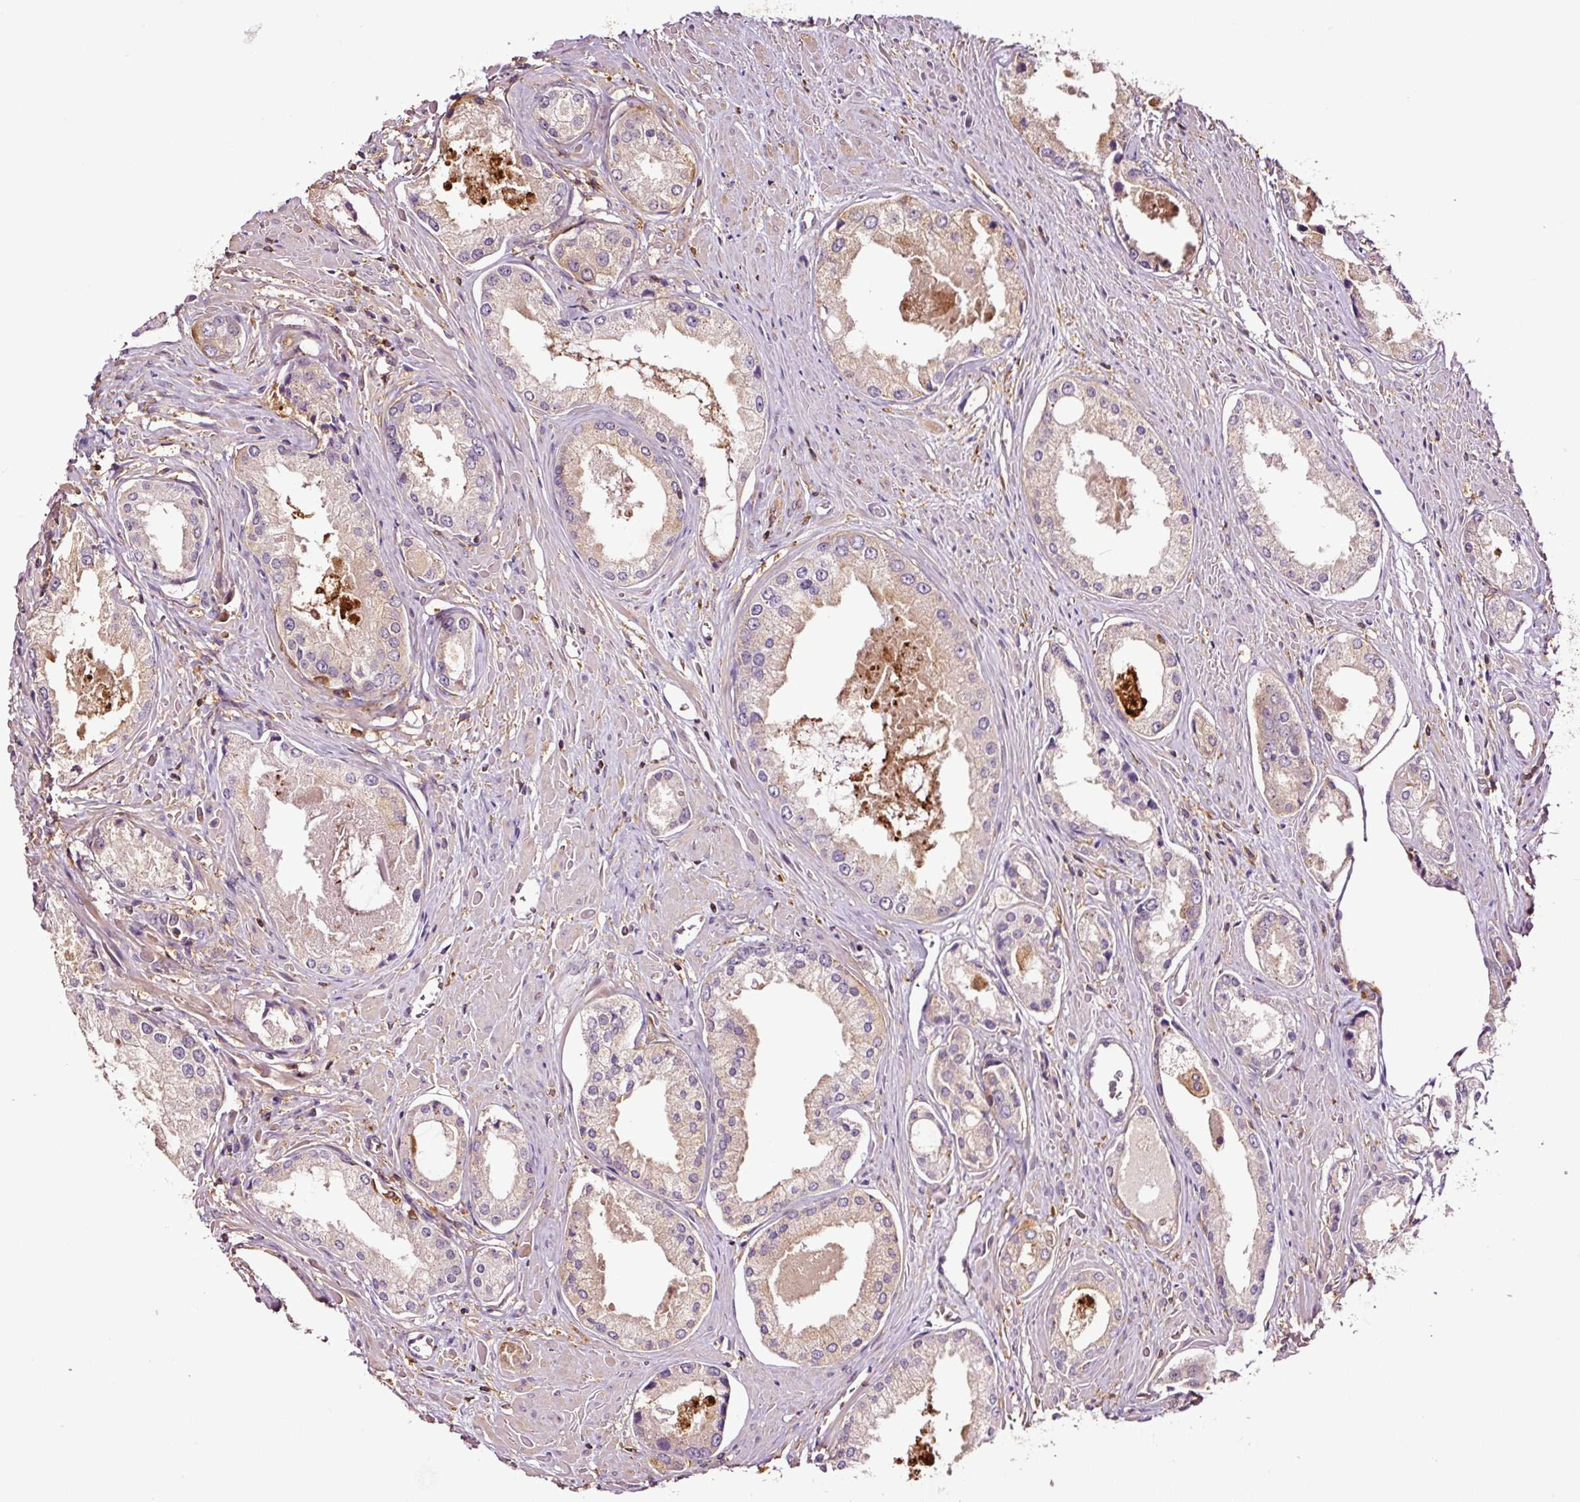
{"staining": {"intensity": "weak", "quantity": "<25%", "location": "cytoplasmic/membranous"}, "tissue": "prostate cancer", "cell_type": "Tumor cells", "image_type": "cancer", "snomed": [{"axis": "morphology", "description": "Adenocarcinoma, Low grade"}, {"axis": "topography", "description": "Prostate"}], "caption": "Prostate cancer (adenocarcinoma (low-grade)) stained for a protein using immunohistochemistry (IHC) exhibits no staining tumor cells.", "gene": "METAP1", "patient": {"sex": "male", "age": 68}}